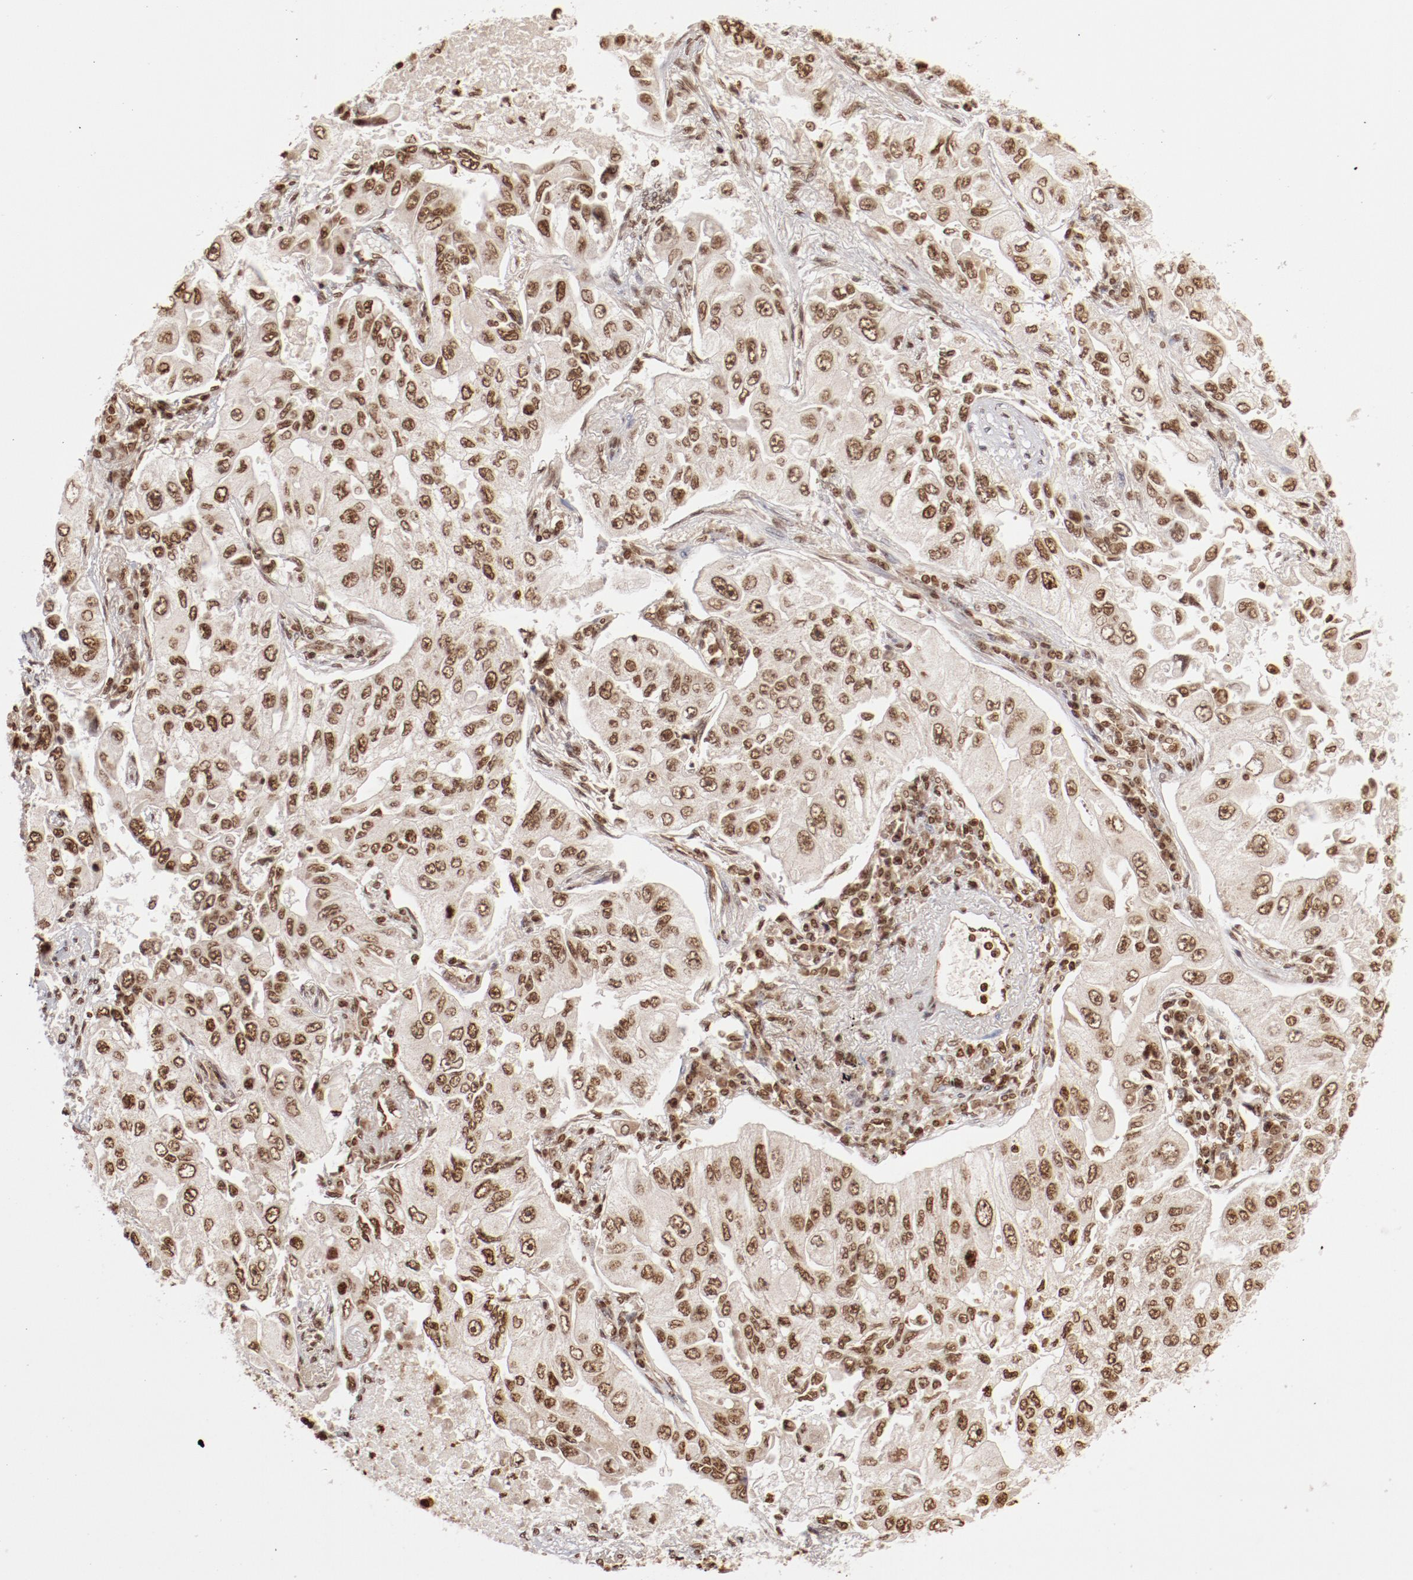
{"staining": {"intensity": "moderate", "quantity": ">75%", "location": "nuclear"}, "tissue": "lung cancer", "cell_type": "Tumor cells", "image_type": "cancer", "snomed": [{"axis": "morphology", "description": "Adenocarcinoma, NOS"}, {"axis": "topography", "description": "Lung"}], "caption": "Moderate nuclear protein expression is seen in about >75% of tumor cells in lung cancer.", "gene": "ABL2", "patient": {"sex": "male", "age": 84}}